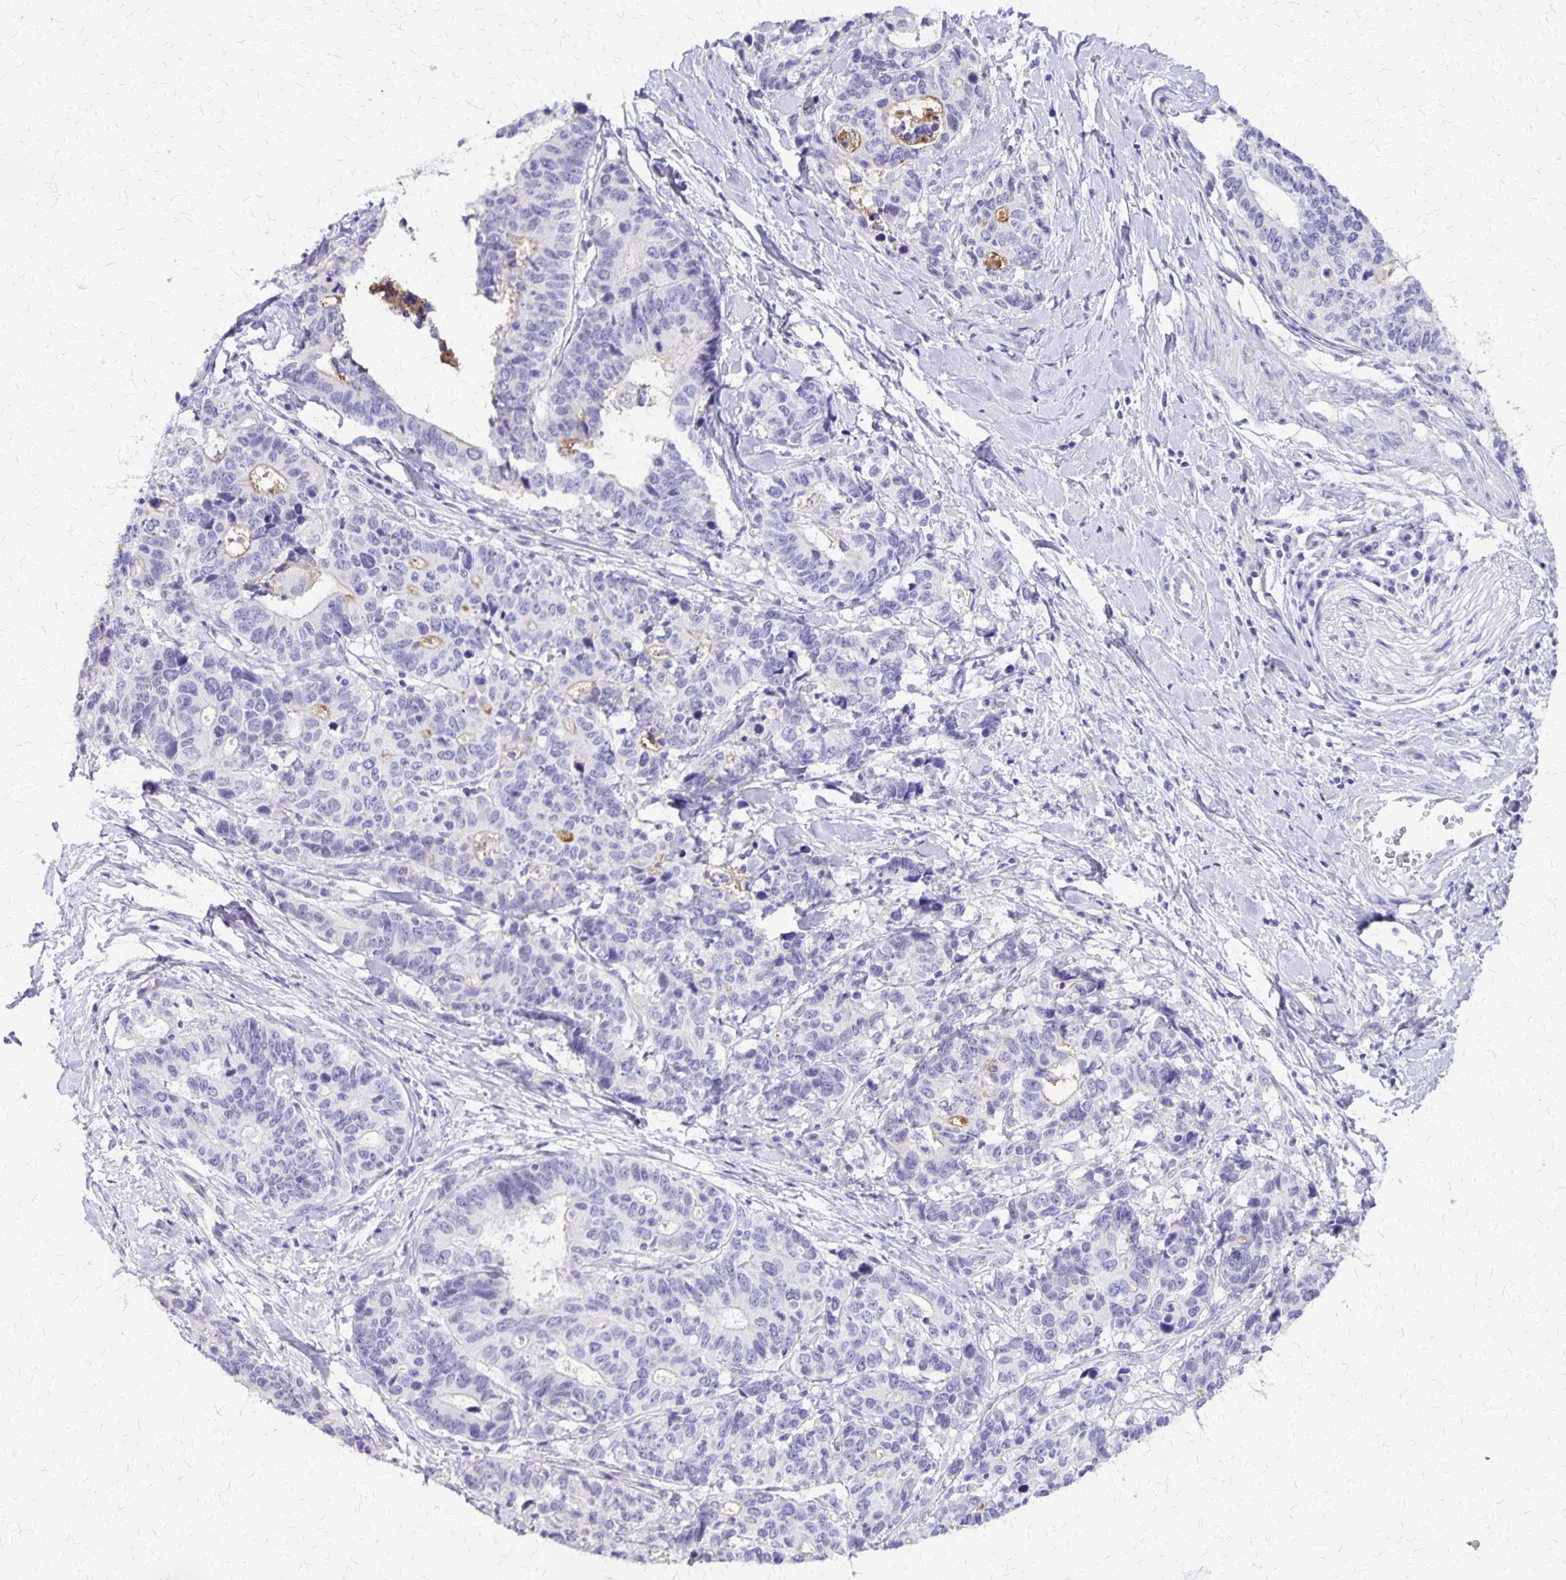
{"staining": {"intensity": "negative", "quantity": "none", "location": "none"}, "tissue": "stomach cancer", "cell_type": "Tumor cells", "image_type": "cancer", "snomed": [{"axis": "morphology", "description": "Adenocarcinoma, NOS"}, {"axis": "topography", "description": "Stomach, upper"}], "caption": "DAB immunohistochemical staining of human adenocarcinoma (stomach) shows no significant staining in tumor cells.", "gene": "SI", "patient": {"sex": "female", "age": 67}}